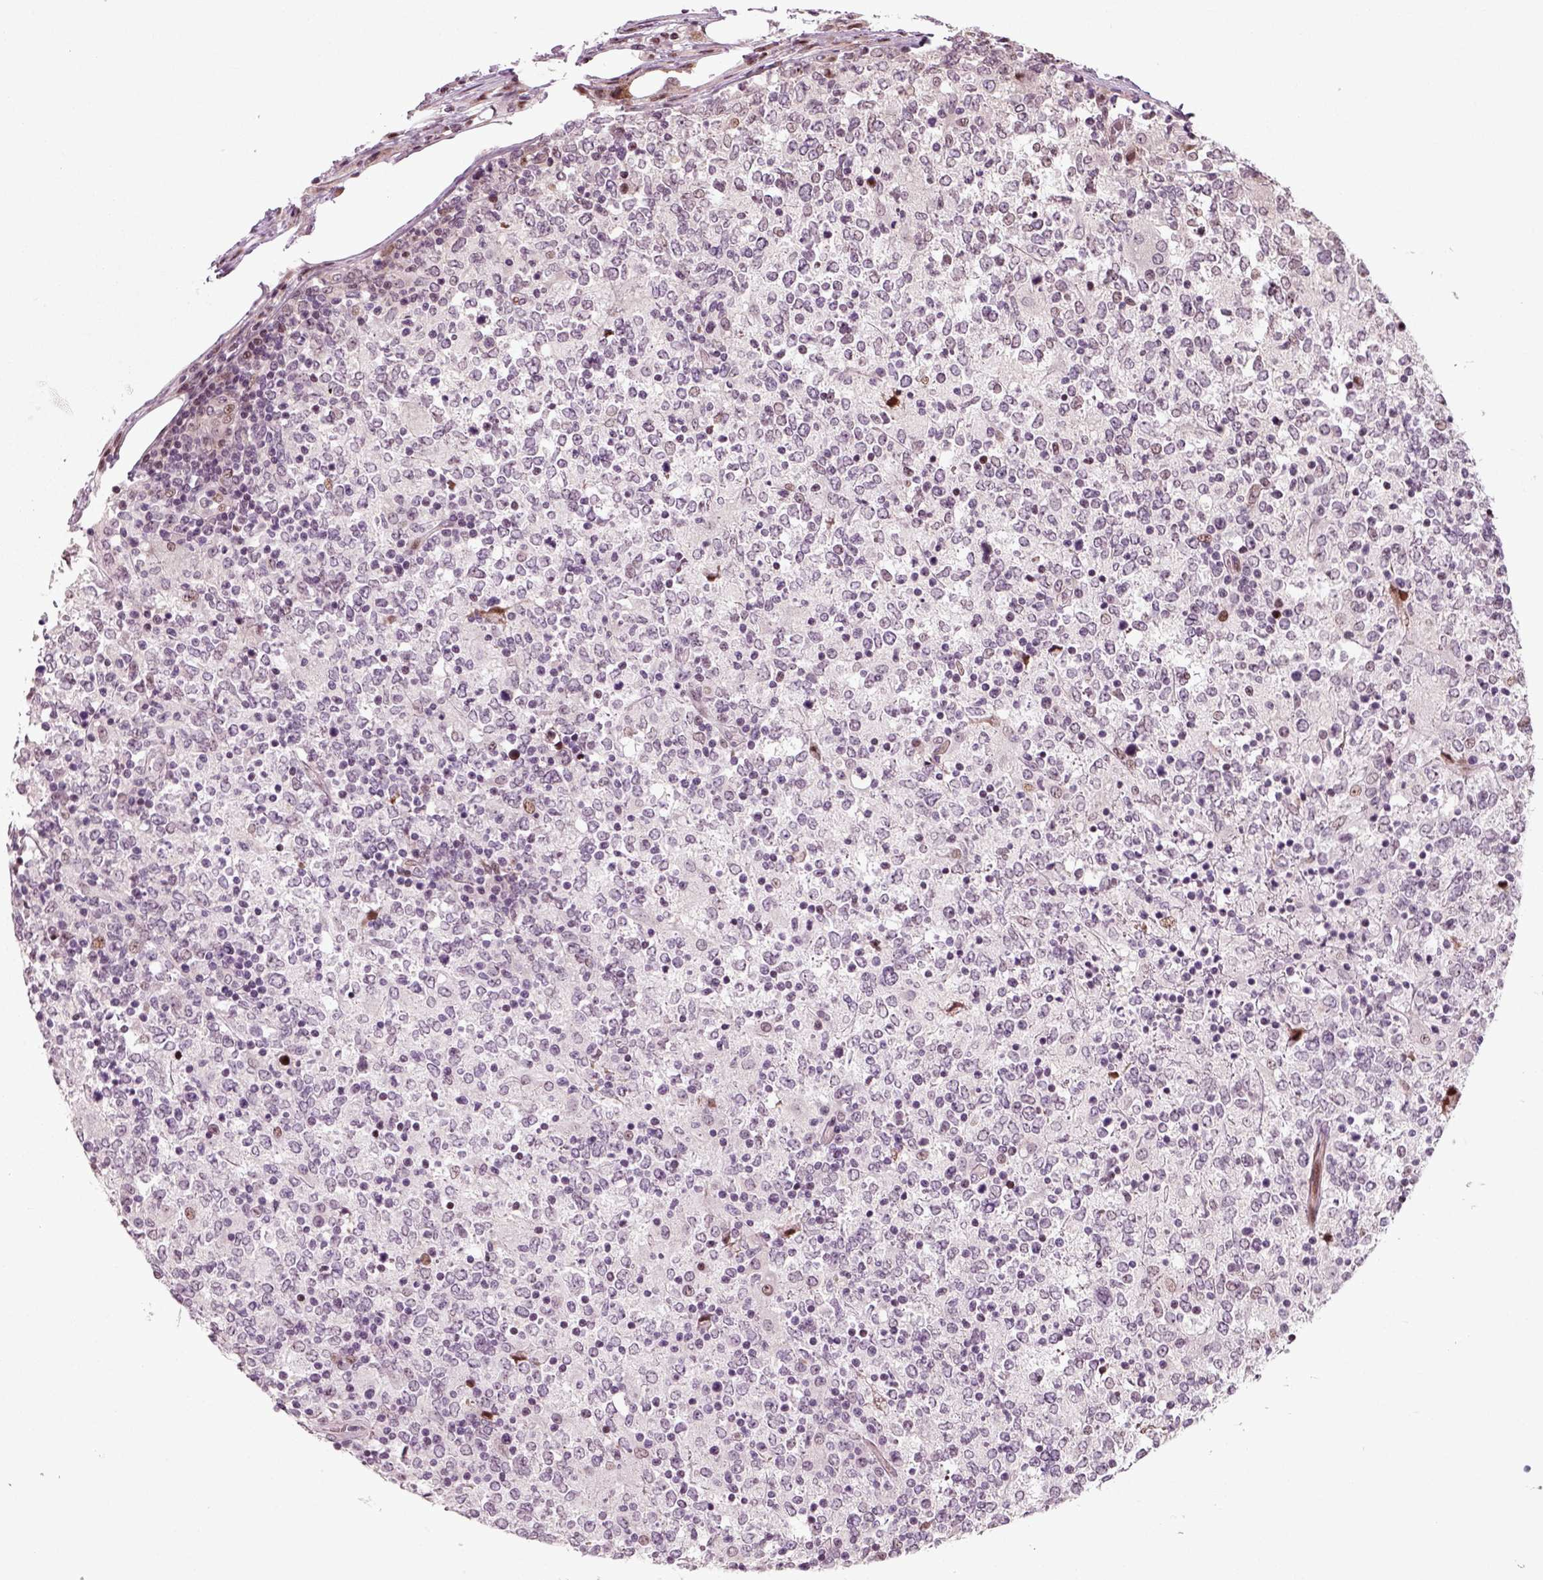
{"staining": {"intensity": "negative", "quantity": "none", "location": "none"}, "tissue": "lymphoma", "cell_type": "Tumor cells", "image_type": "cancer", "snomed": [{"axis": "morphology", "description": "Malignant lymphoma, non-Hodgkin's type, High grade"}, {"axis": "topography", "description": "Lymph node"}], "caption": "Tumor cells are negative for brown protein staining in lymphoma.", "gene": "CDC14A", "patient": {"sex": "female", "age": 84}}